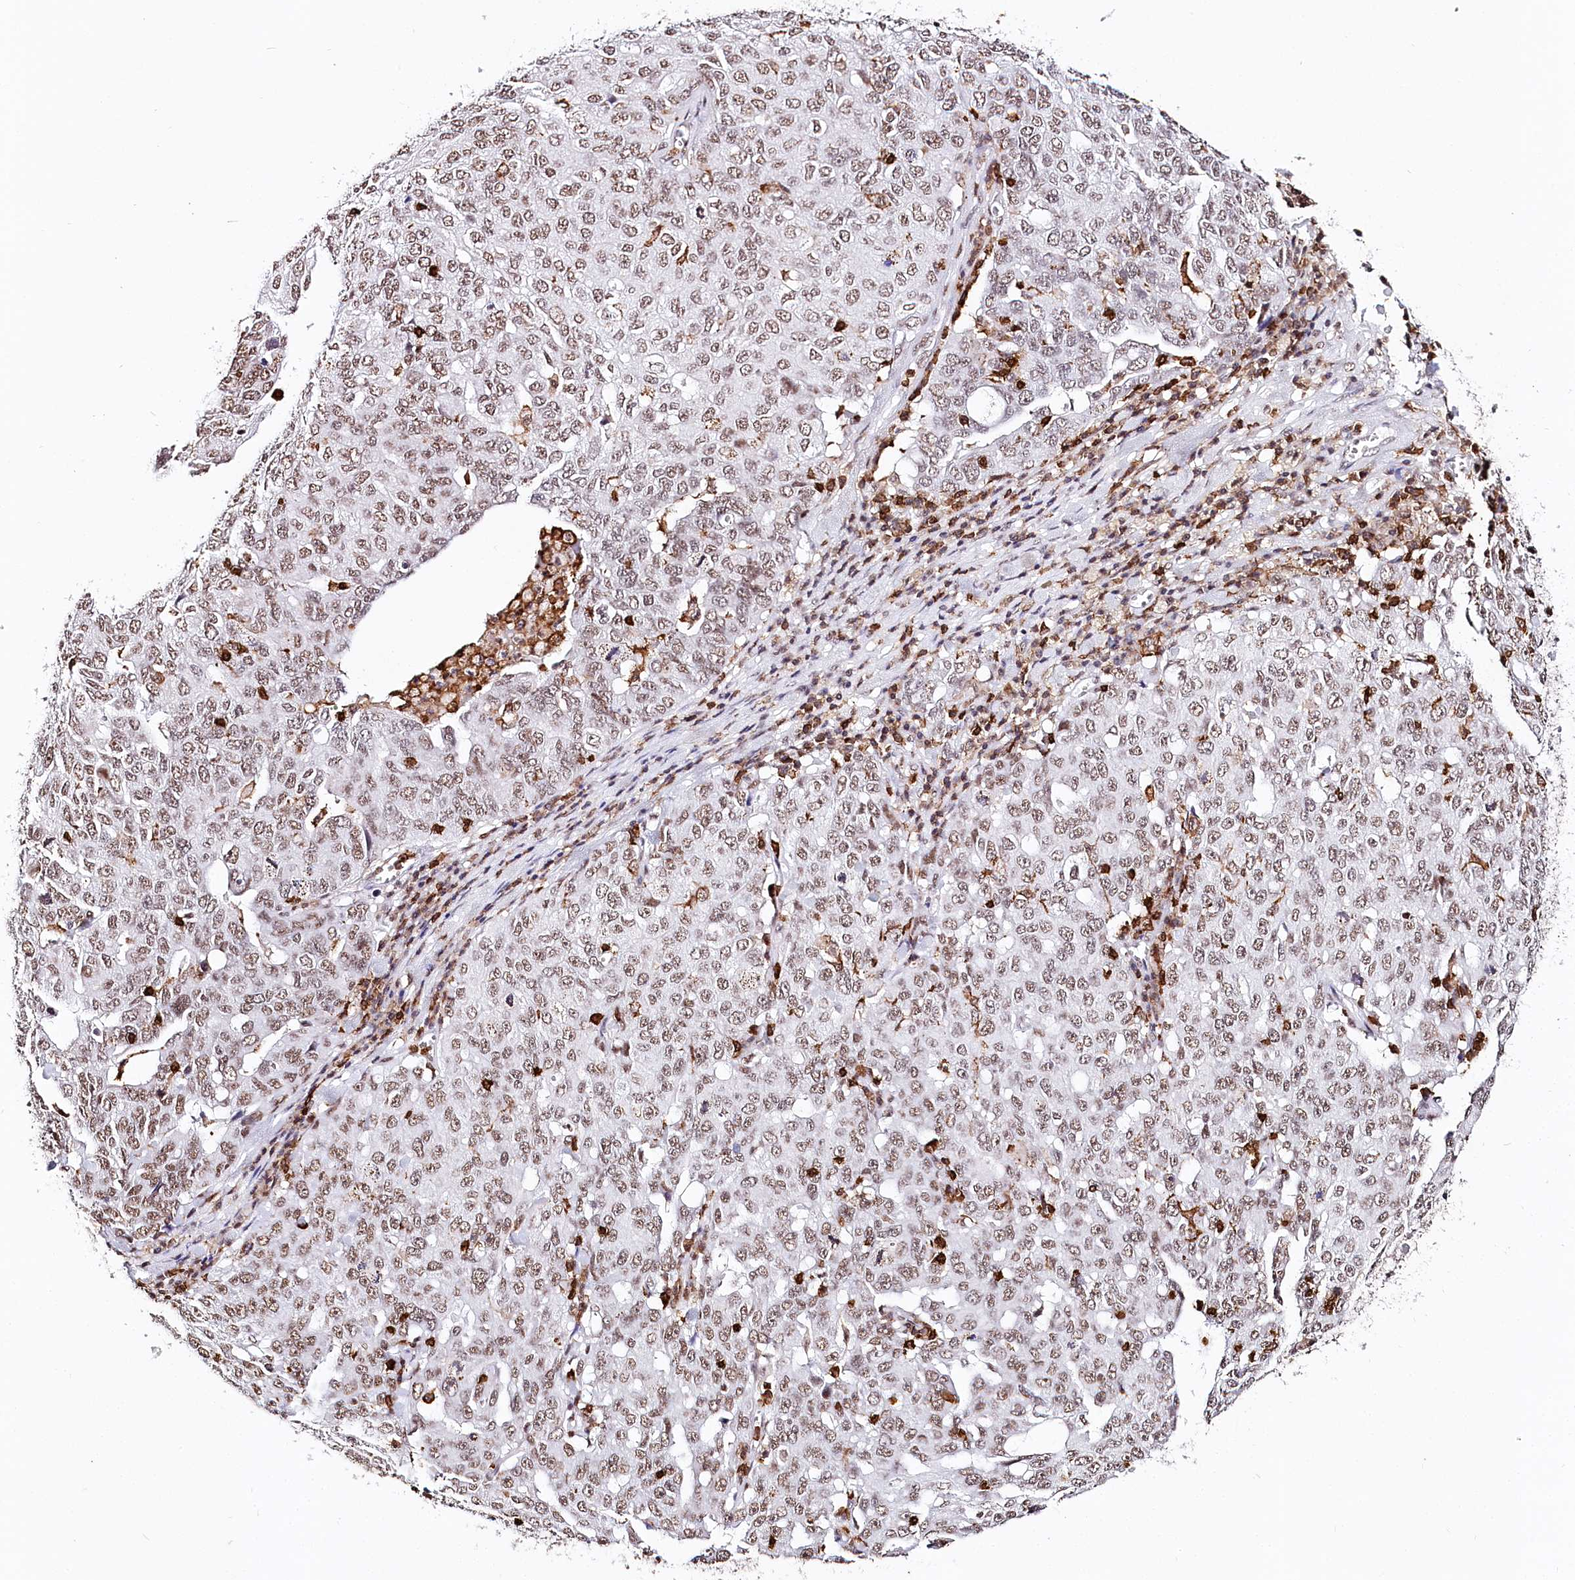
{"staining": {"intensity": "moderate", "quantity": ">75%", "location": "nuclear"}, "tissue": "ovarian cancer", "cell_type": "Tumor cells", "image_type": "cancer", "snomed": [{"axis": "morphology", "description": "Carcinoma, endometroid"}, {"axis": "topography", "description": "Ovary"}], "caption": "Protein staining of endometroid carcinoma (ovarian) tissue shows moderate nuclear expression in approximately >75% of tumor cells.", "gene": "BARD1", "patient": {"sex": "female", "age": 62}}